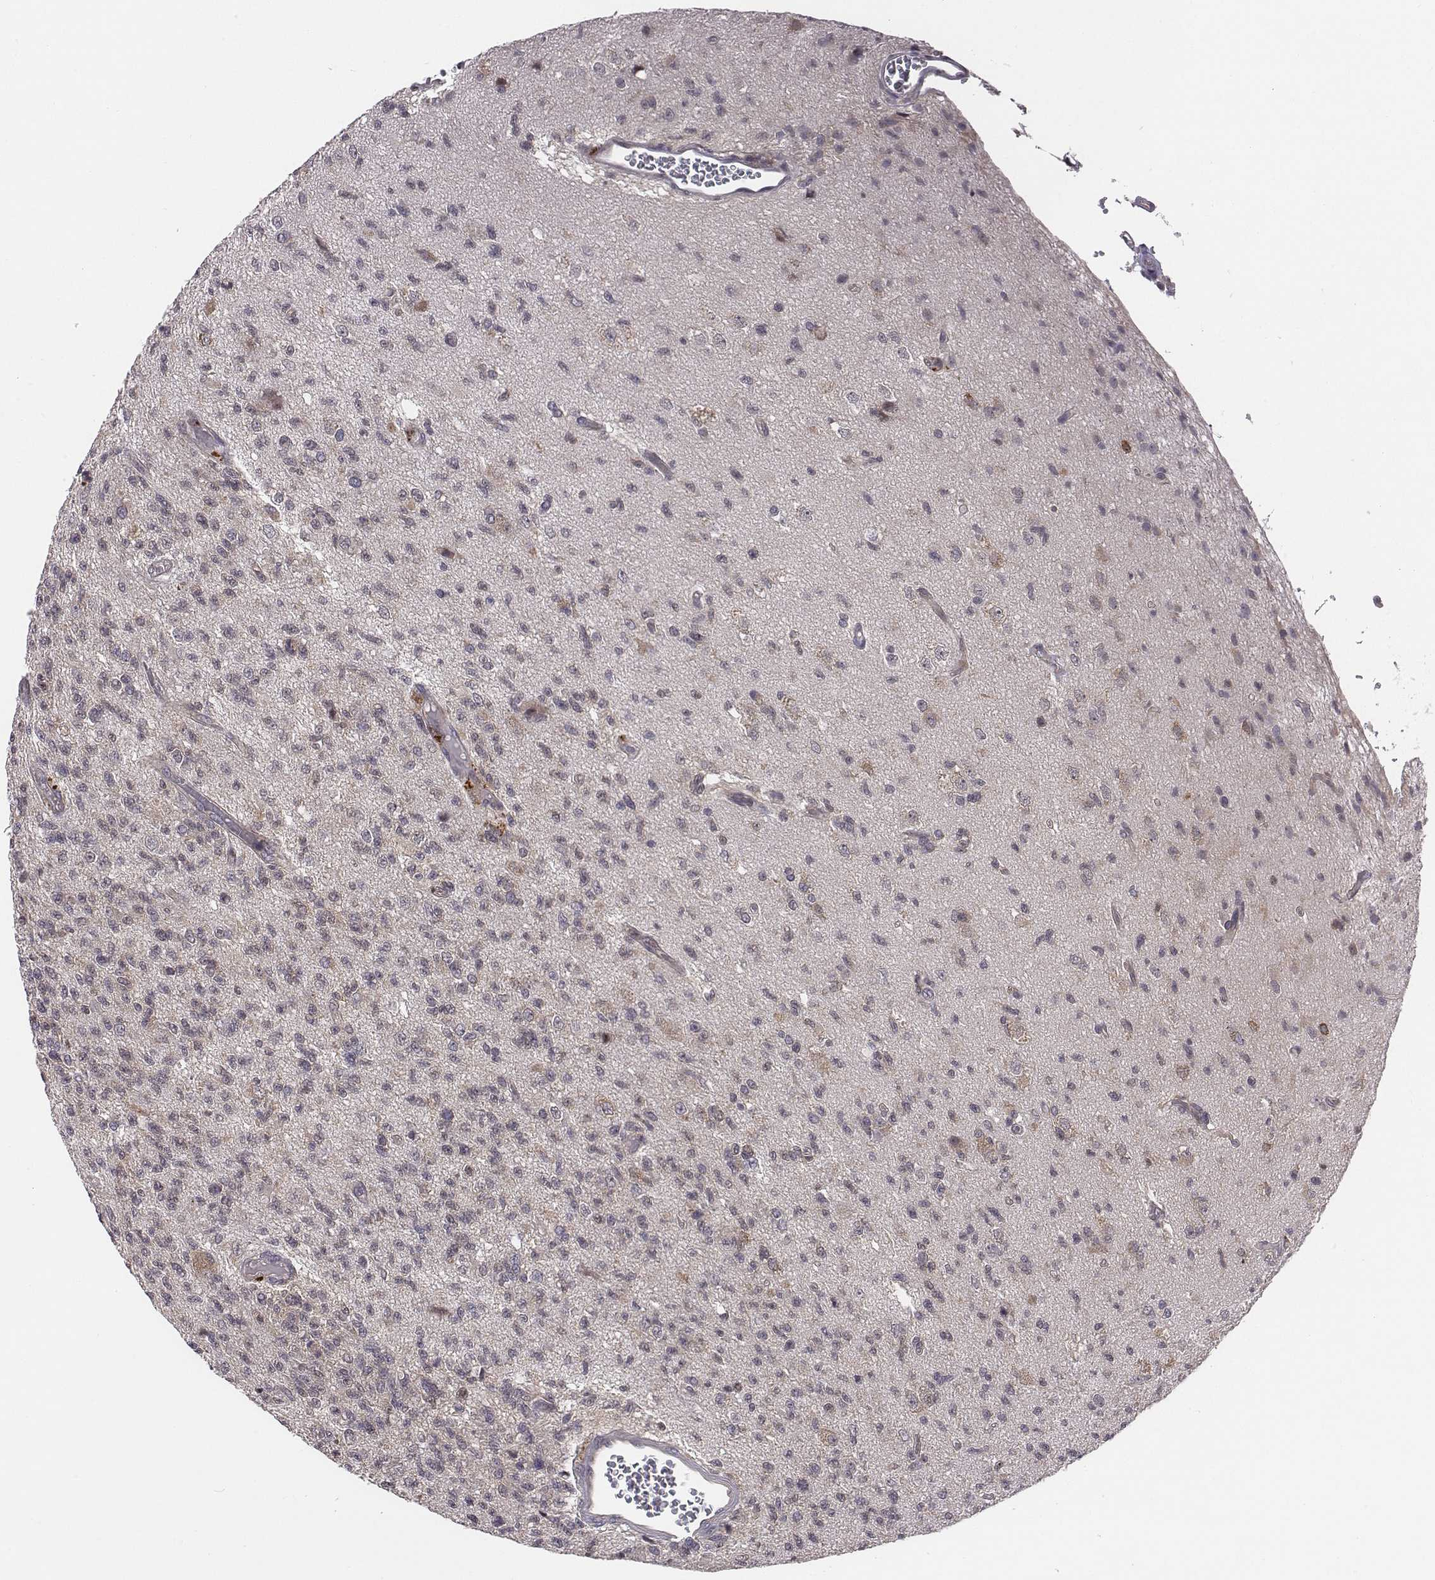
{"staining": {"intensity": "negative", "quantity": "none", "location": "none"}, "tissue": "glioma", "cell_type": "Tumor cells", "image_type": "cancer", "snomed": [{"axis": "morphology", "description": "Glioma, malignant, High grade"}, {"axis": "topography", "description": "Brain"}], "caption": "Tumor cells are negative for brown protein staining in glioma.", "gene": "SMURF2", "patient": {"sex": "male", "age": 56}}